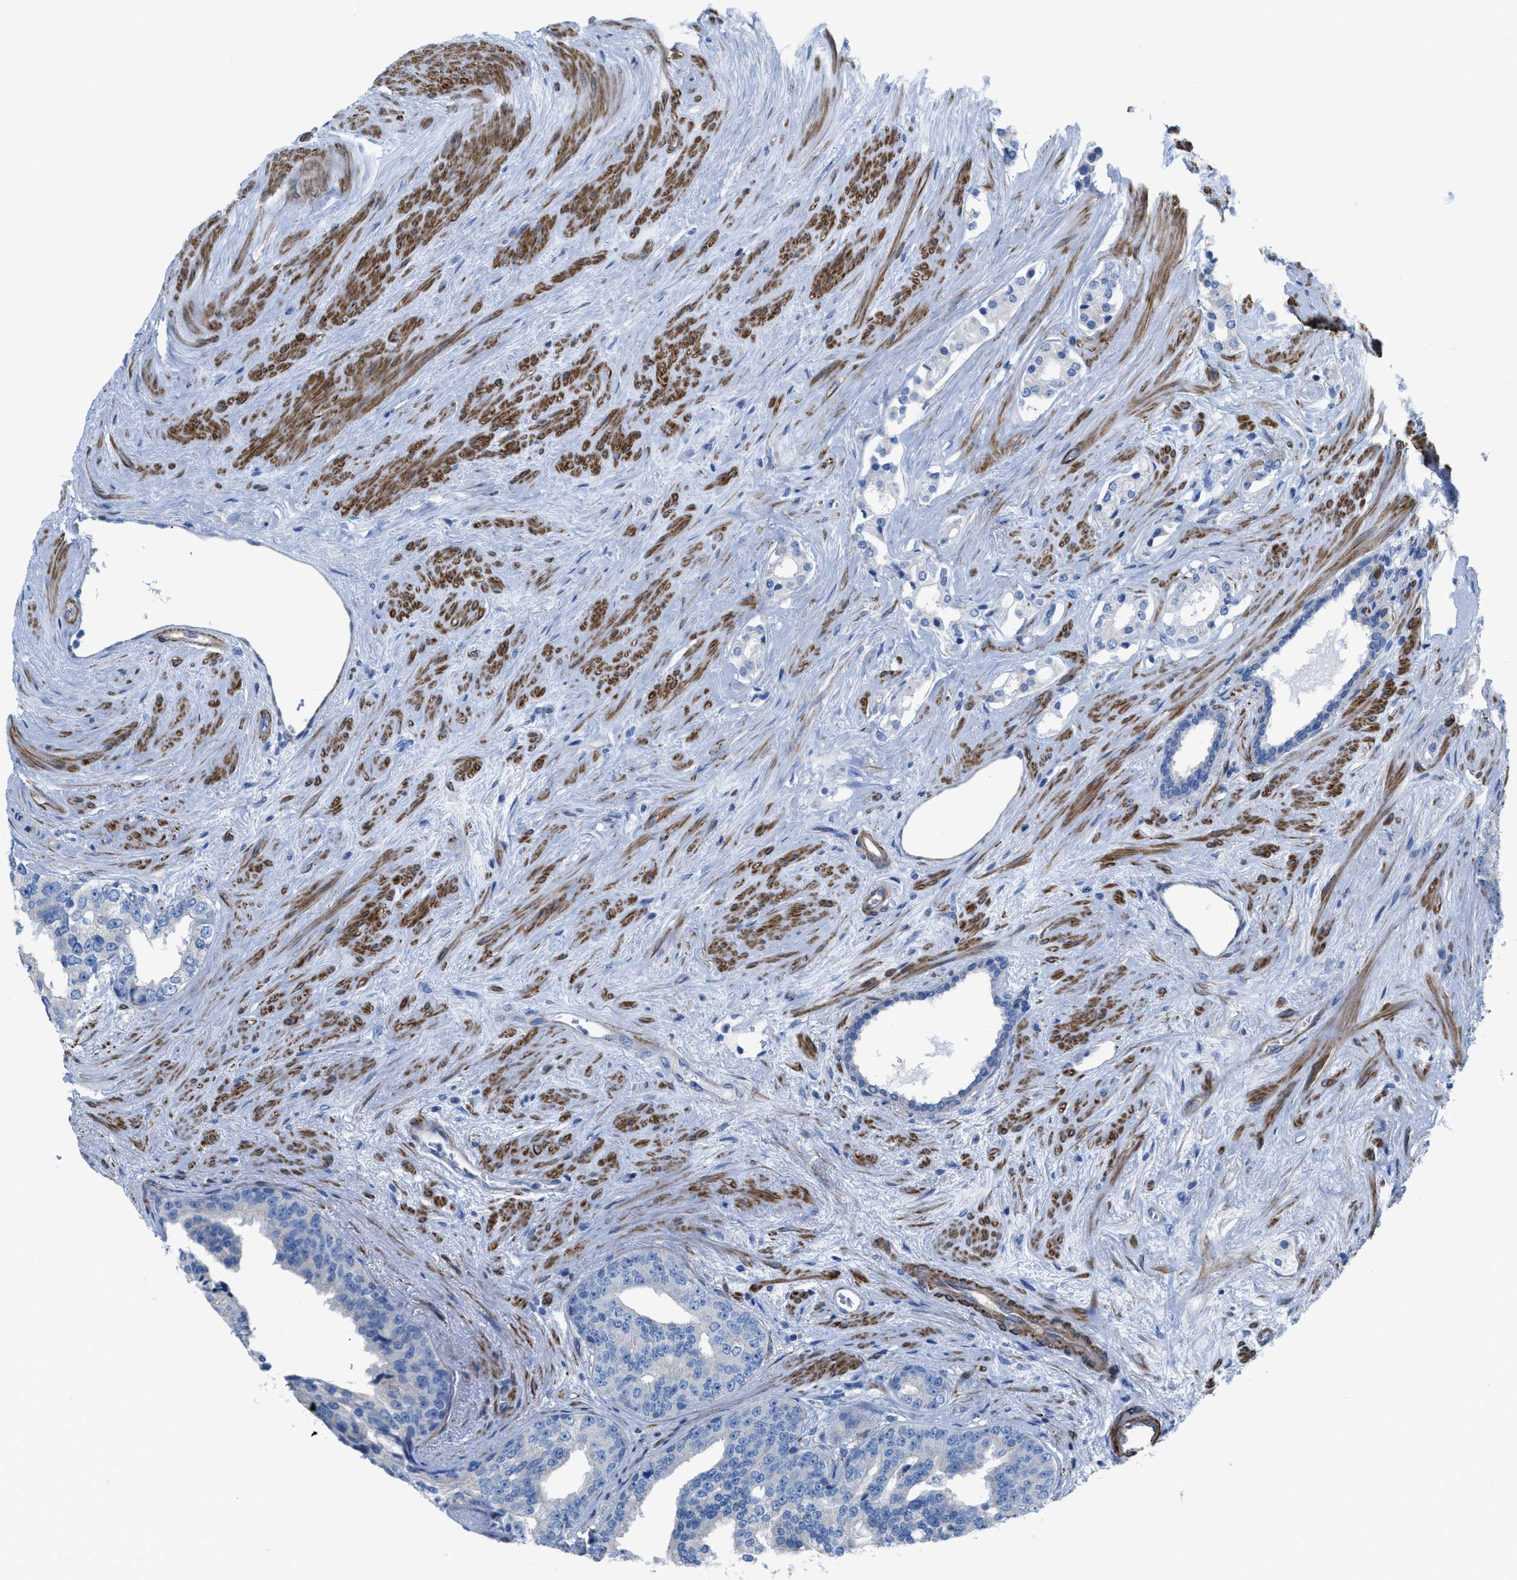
{"staining": {"intensity": "negative", "quantity": "none", "location": "none"}, "tissue": "prostate cancer", "cell_type": "Tumor cells", "image_type": "cancer", "snomed": [{"axis": "morphology", "description": "Adenocarcinoma, High grade"}, {"axis": "topography", "description": "Prostate"}], "caption": "Tumor cells show no significant positivity in prostate high-grade adenocarcinoma.", "gene": "KCNH7", "patient": {"sex": "male", "age": 71}}